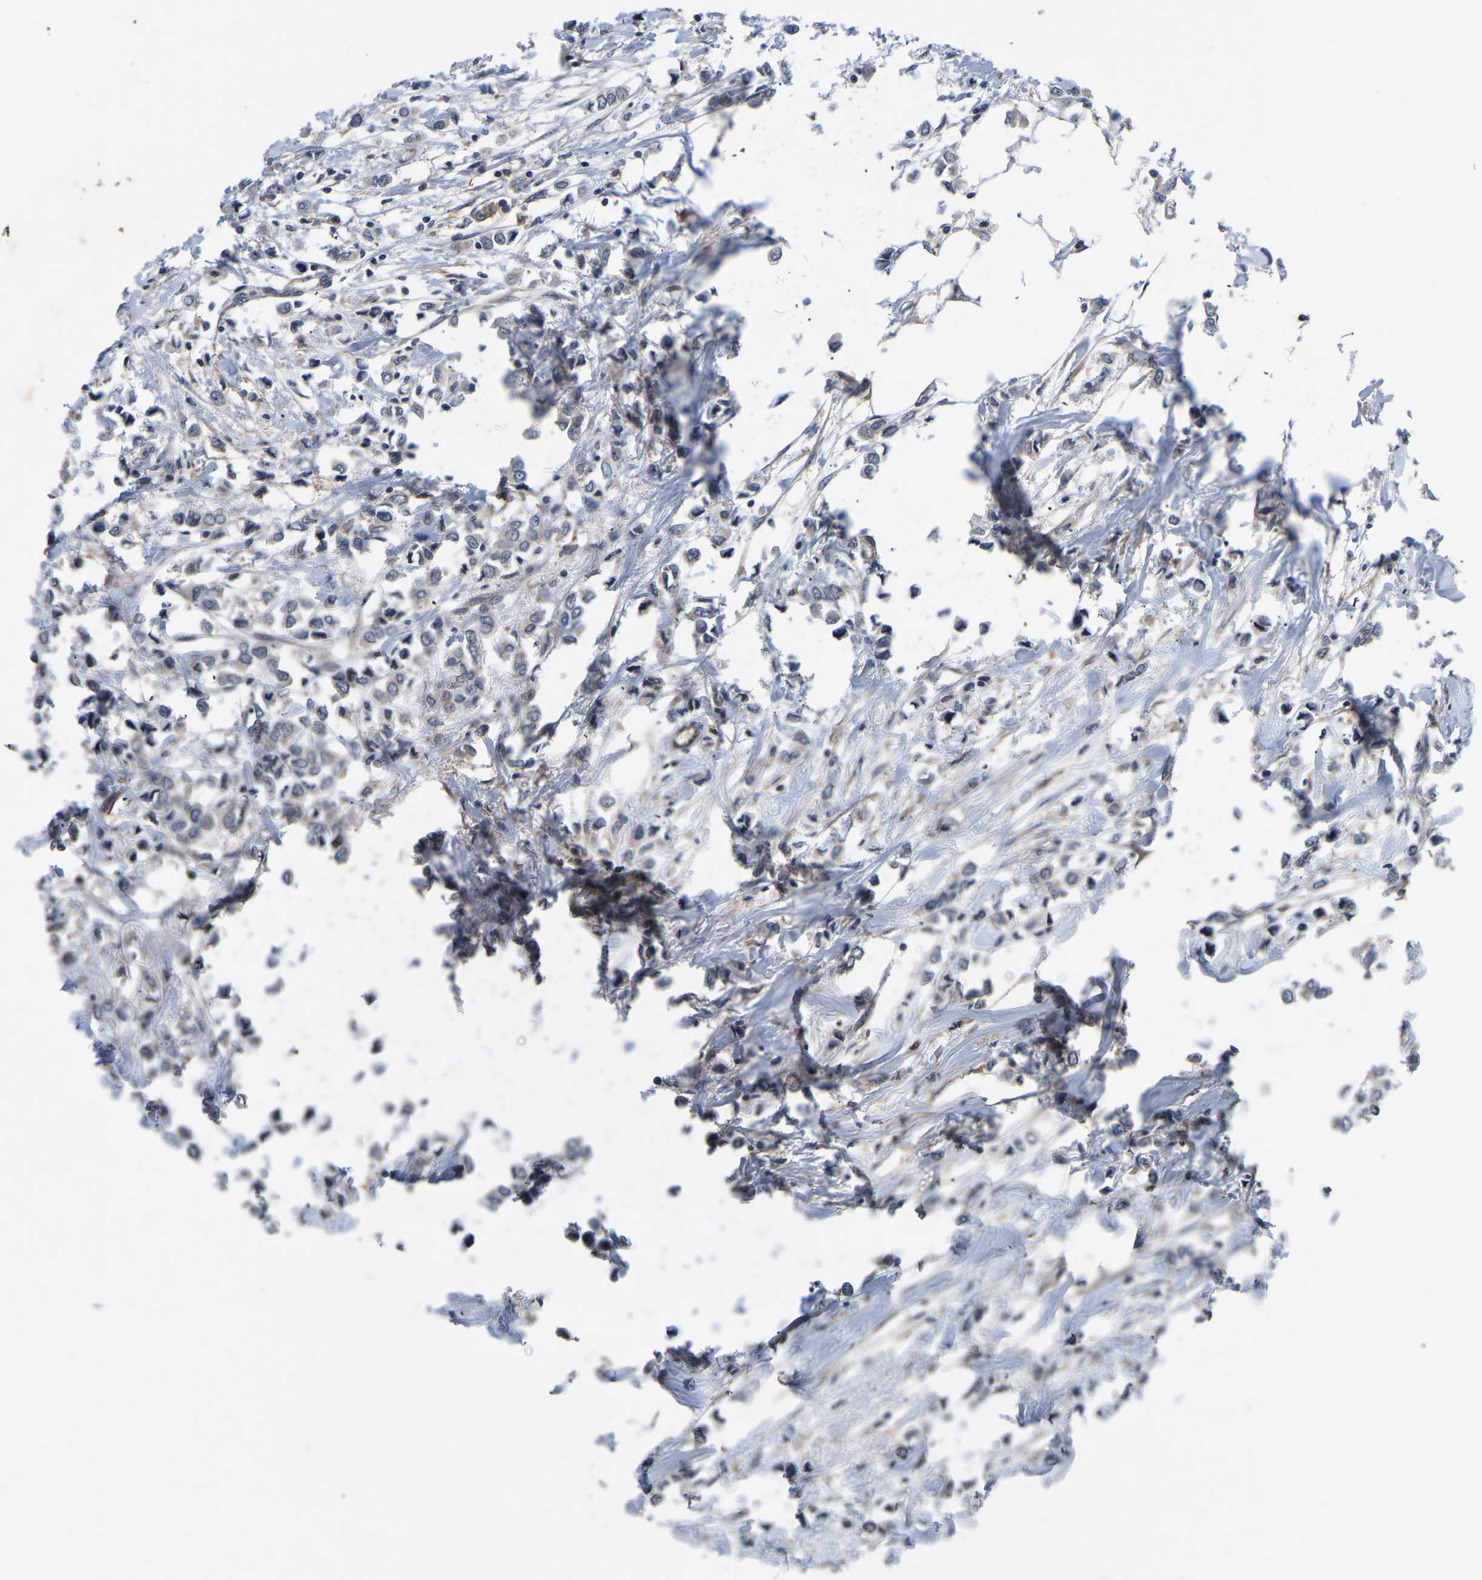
{"staining": {"intensity": "weak", "quantity": ">75%", "location": "cytoplasmic/membranous"}, "tissue": "breast cancer", "cell_type": "Tumor cells", "image_type": "cancer", "snomed": [{"axis": "morphology", "description": "Lobular carcinoma"}, {"axis": "topography", "description": "Breast"}], "caption": "This histopathology image demonstrates IHC staining of human breast lobular carcinoma, with low weak cytoplasmic/membranous expression in approximately >75% of tumor cells.", "gene": "FGD5", "patient": {"sex": "female", "age": 51}}